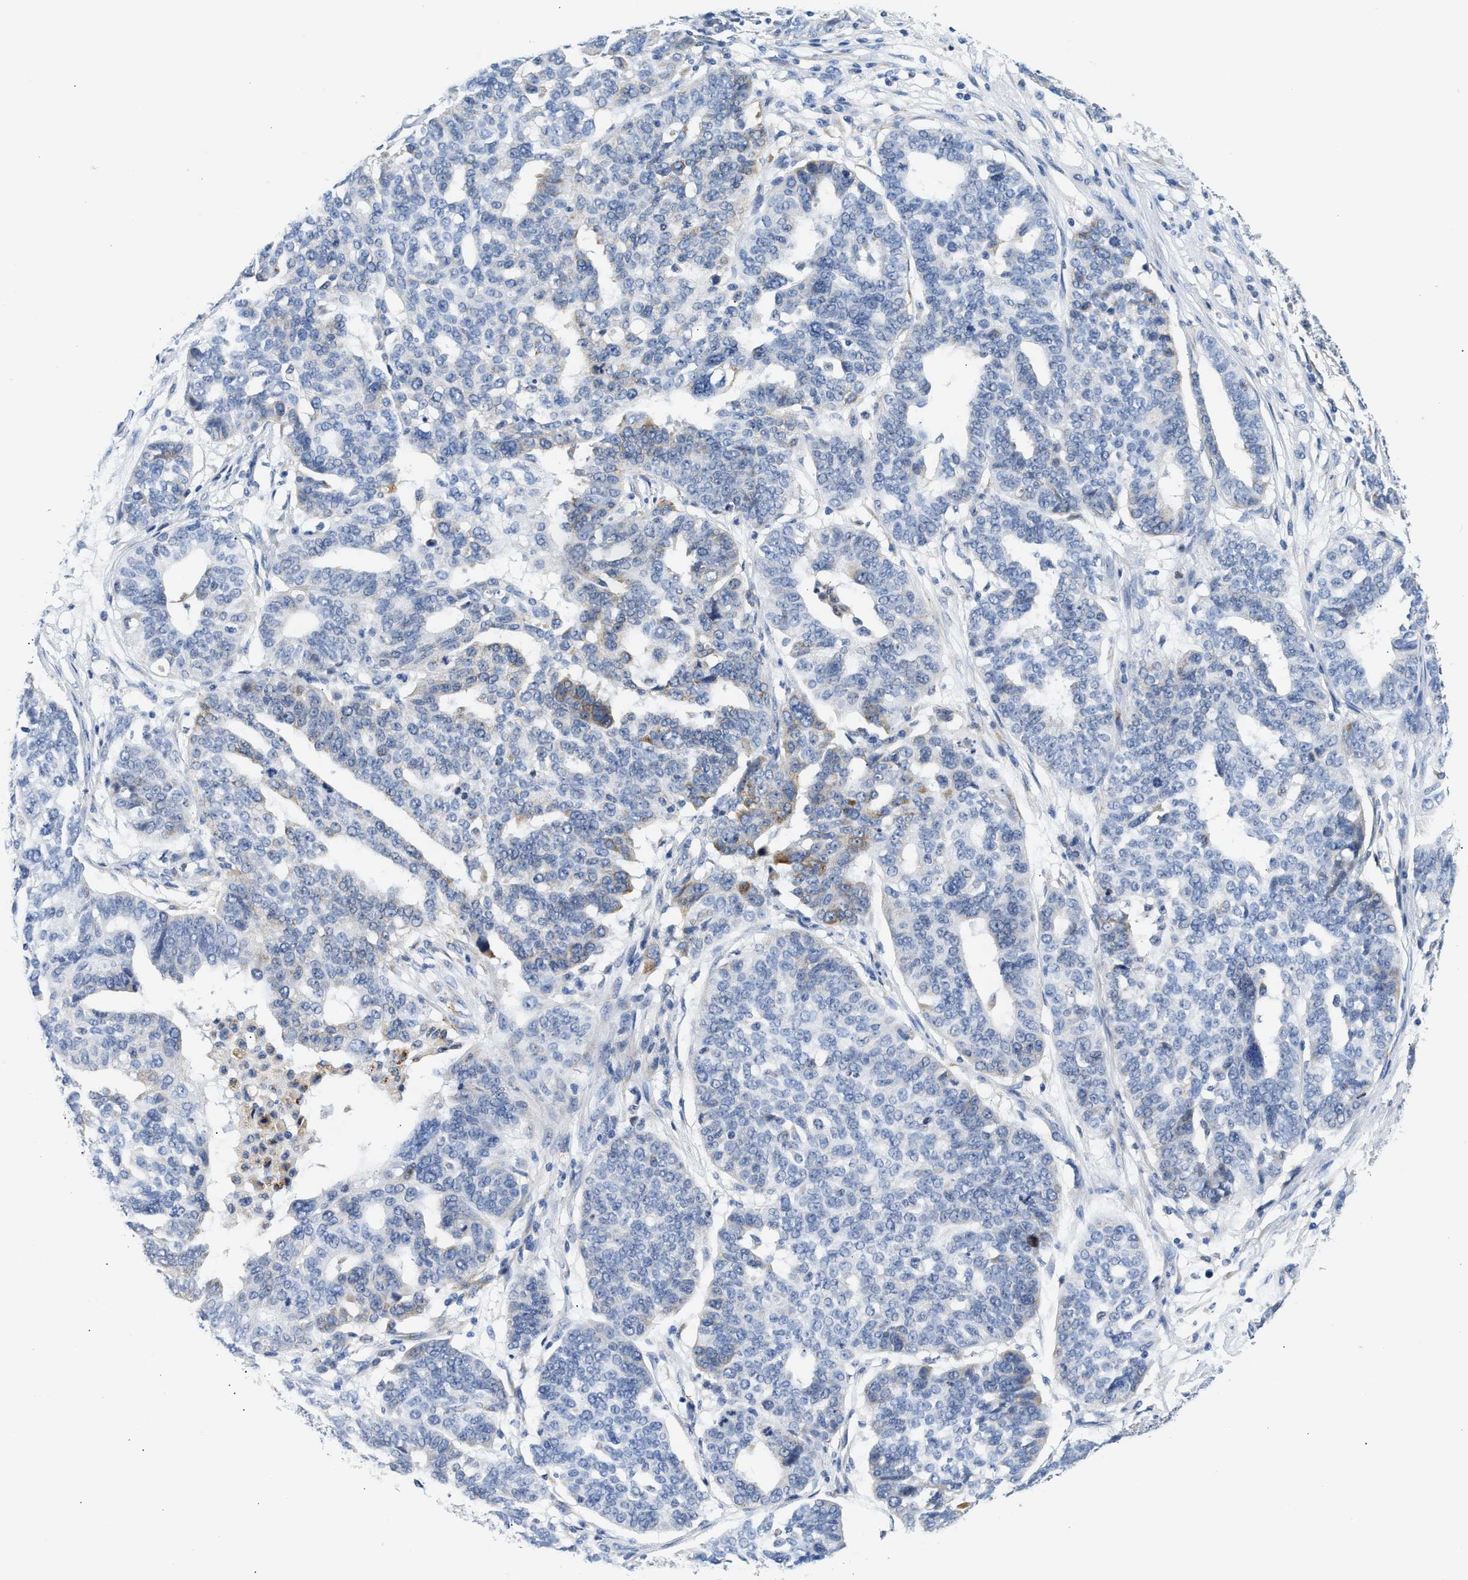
{"staining": {"intensity": "weak", "quantity": "<25%", "location": "cytoplasmic/membranous"}, "tissue": "ovarian cancer", "cell_type": "Tumor cells", "image_type": "cancer", "snomed": [{"axis": "morphology", "description": "Cystadenocarcinoma, serous, NOS"}, {"axis": "topography", "description": "Ovary"}], "caption": "This is a micrograph of immunohistochemistry staining of ovarian serous cystadenocarcinoma, which shows no expression in tumor cells.", "gene": "PPM1L", "patient": {"sex": "female", "age": 59}}